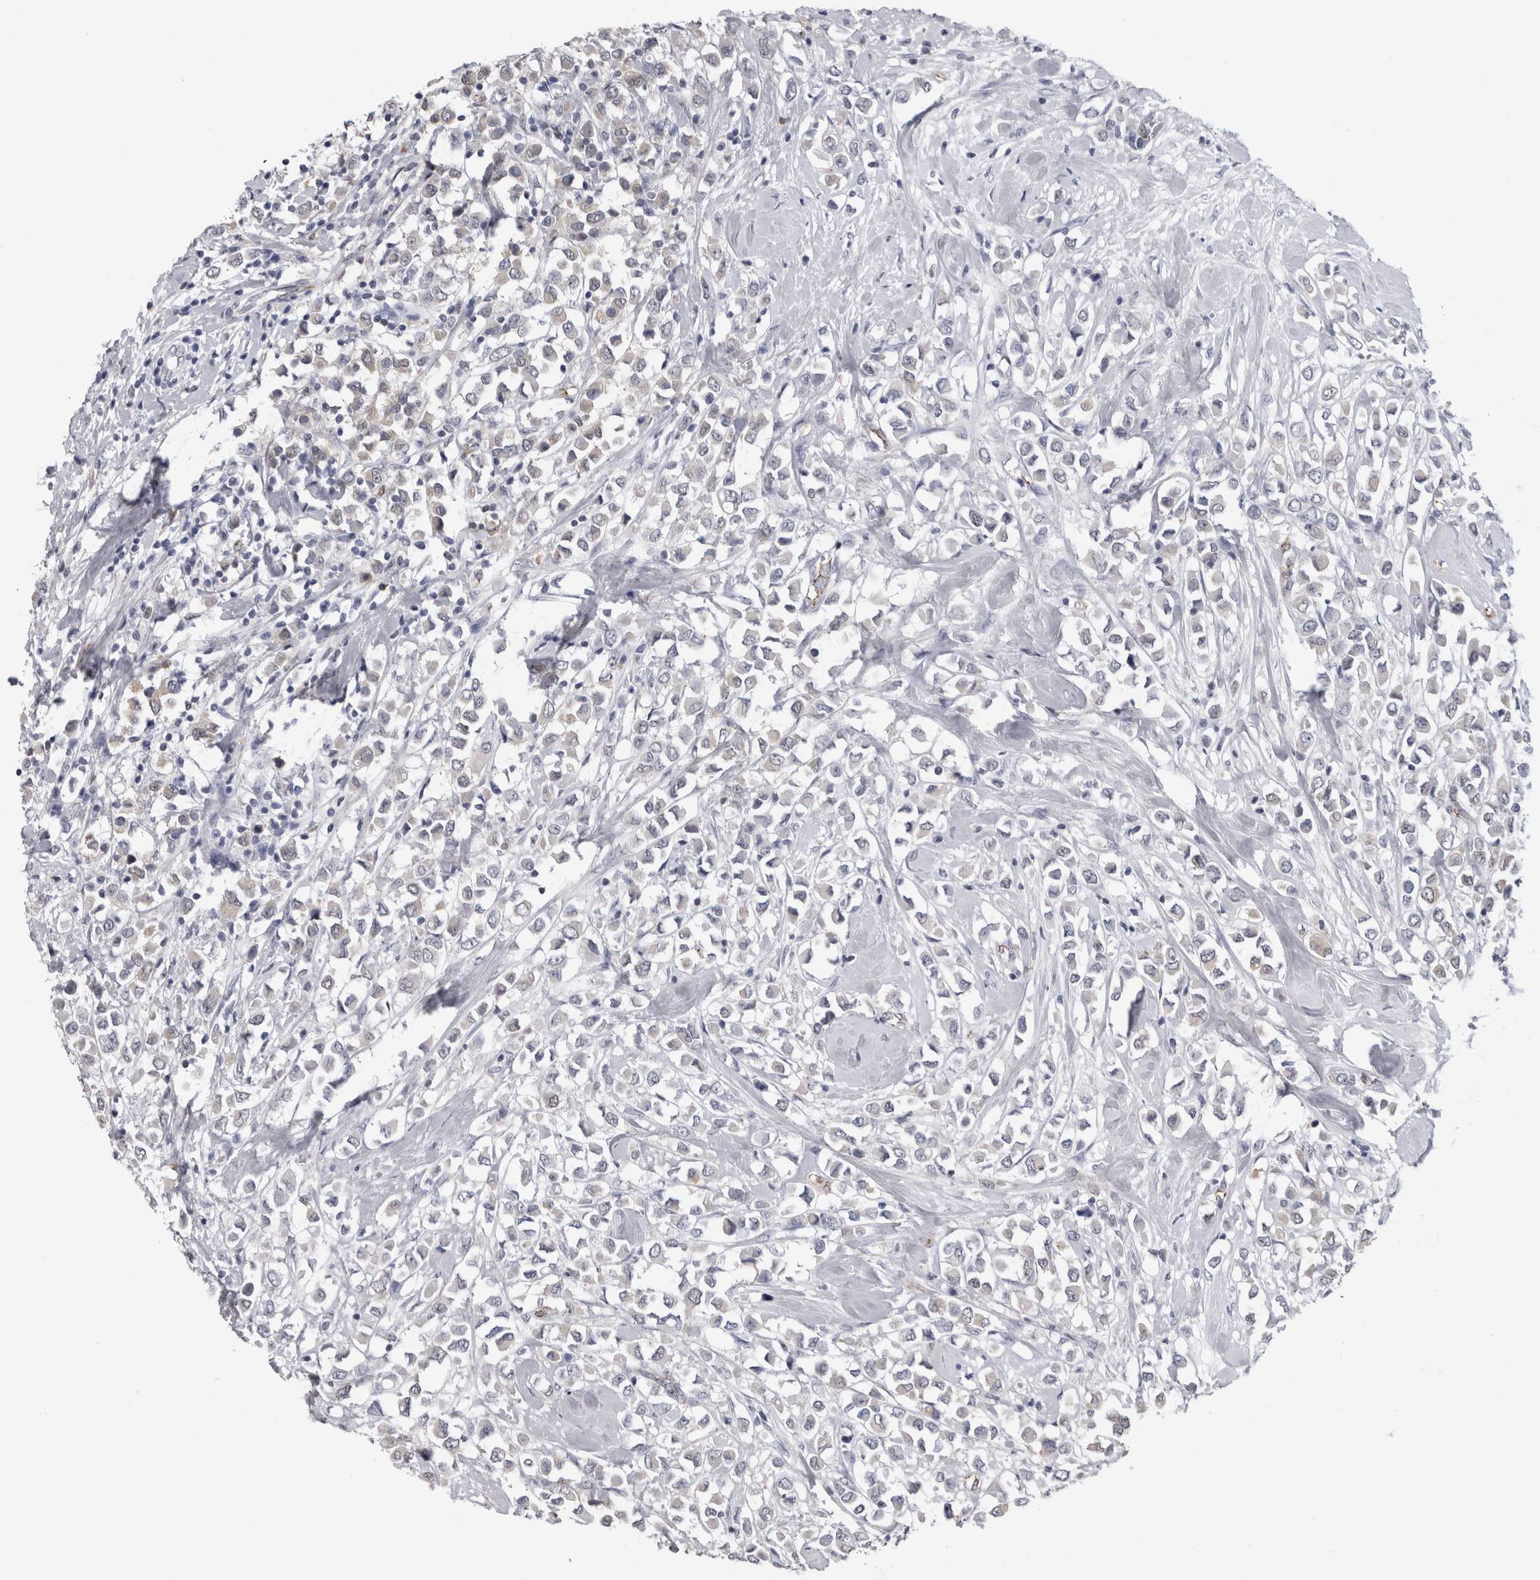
{"staining": {"intensity": "negative", "quantity": "none", "location": "none"}, "tissue": "breast cancer", "cell_type": "Tumor cells", "image_type": "cancer", "snomed": [{"axis": "morphology", "description": "Duct carcinoma"}, {"axis": "topography", "description": "Breast"}], "caption": "A histopathology image of breast cancer stained for a protein shows no brown staining in tumor cells.", "gene": "ACOT7", "patient": {"sex": "female", "age": 61}}